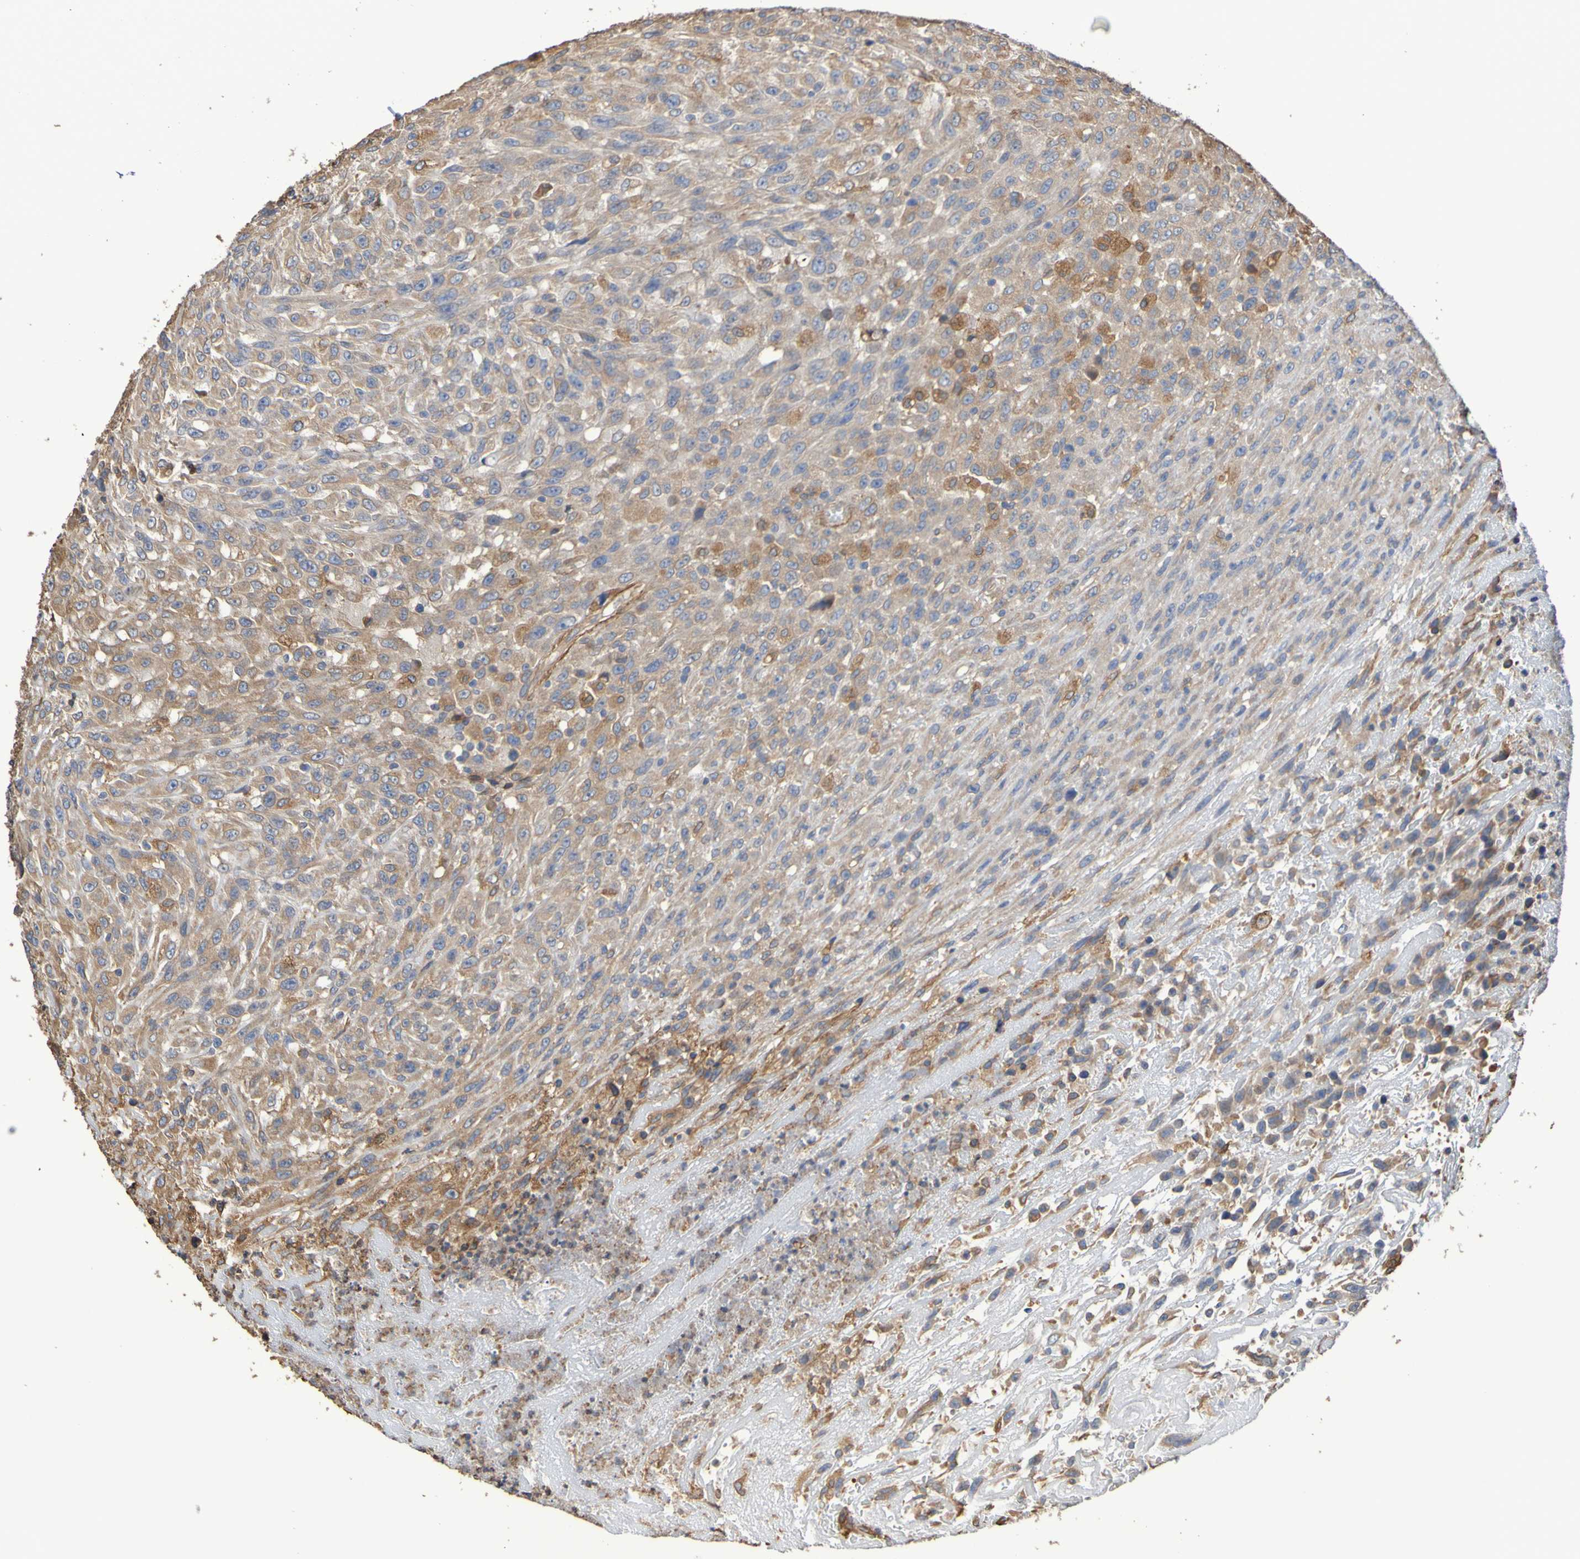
{"staining": {"intensity": "weak", "quantity": ">75%", "location": "cytoplasmic/membranous"}, "tissue": "urothelial cancer", "cell_type": "Tumor cells", "image_type": "cancer", "snomed": [{"axis": "morphology", "description": "Urothelial carcinoma, High grade"}, {"axis": "topography", "description": "Urinary bladder"}], "caption": "Protein analysis of urothelial carcinoma (high-grade) tissue demonstrates weak cytoplasmic/membranous expression in approximately >75% of tumor cells.", "gene": "RAB11A", "patient": {"sex": "male", "age": 66}}